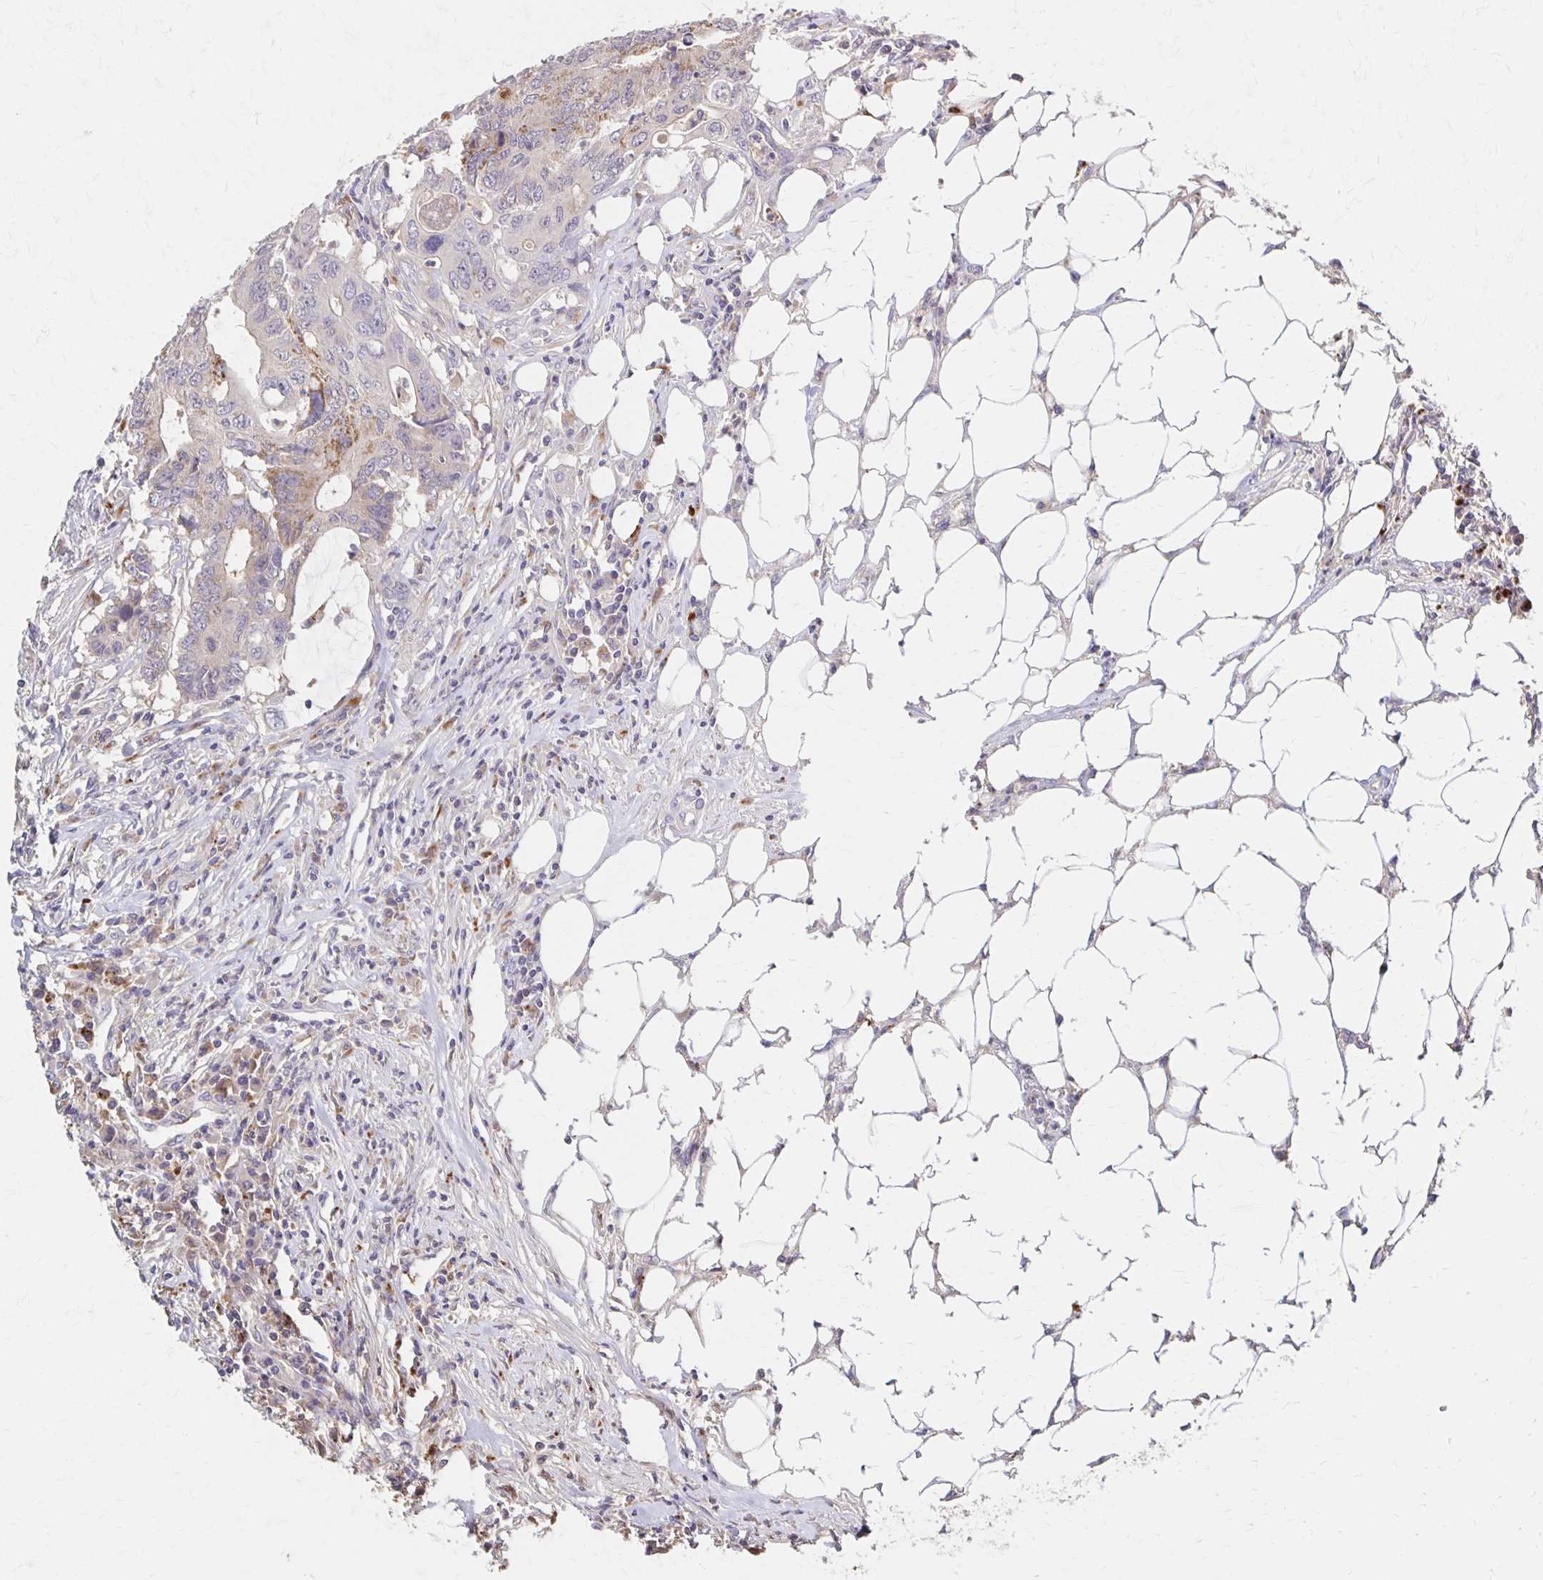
{"staining": {"intensity": "weak", "quantity": "25%-75%", "location": "cytoplasmic/membranous"}, "tissue": "colorectal cancer", "cell_type": "Tumor cells", "image_type": "cancer", "snomed": [{"axis": "morphology", "description": "Adenocarcinoma, NOS"}, {"axis": "topography", "description": "Colon"}], "caption": "High-magnification brightfield microscopy of colorectal cancer stained with DAB (3,3'-diaminobenzidine) (brown) and counterstained with hematoxylin (blue). tumor cells exhibit weak cytoplasmic/membranous positivity is identified in about25%-75% of cells.", "gene": "HMGCS2", "patient": {"sex": "male", "age": 71}}